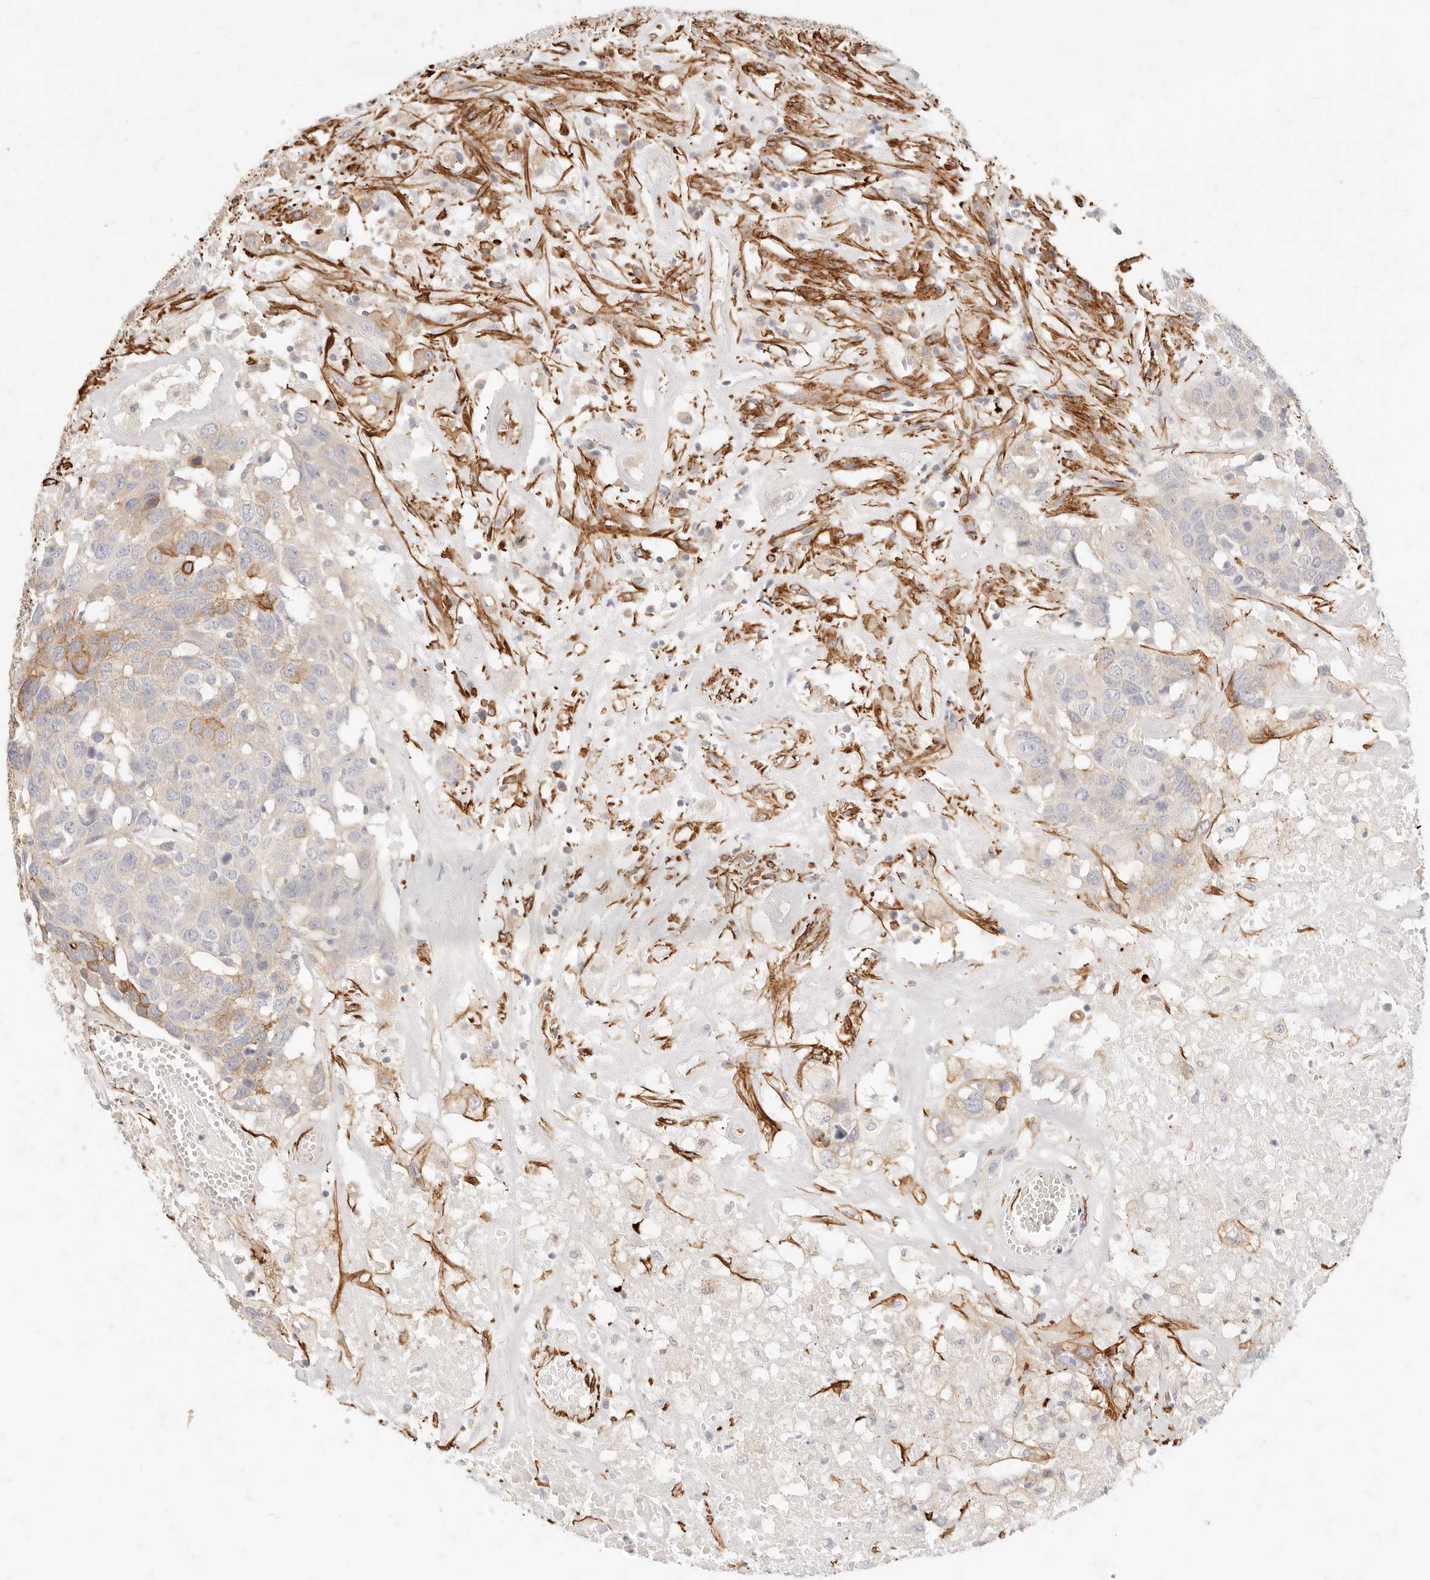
{"staining": {"intensity": "moderate", "quantity": "<25%", "location": "cytoplasmic/membranous"}, "tissue": "head and neck cancer", "cell_type": "Tumor cells", "image_type": "cancer", "snomed": [{"axis": "morphology", "description": "Squamous cell carcinoma, NOS"}, {"axis": "topography", "description": "Head-Neck"}], "caption": "DAB (3,3'-diaminobenzidine) immunohistochemical staining of head and neck squamous cell carcinoma shows moderate cytoplasmic/membranous protein staining in approximately <25% of tumor cells.", "gene": "TMTC2", "patient": {"sex": "male", "age": 66}}